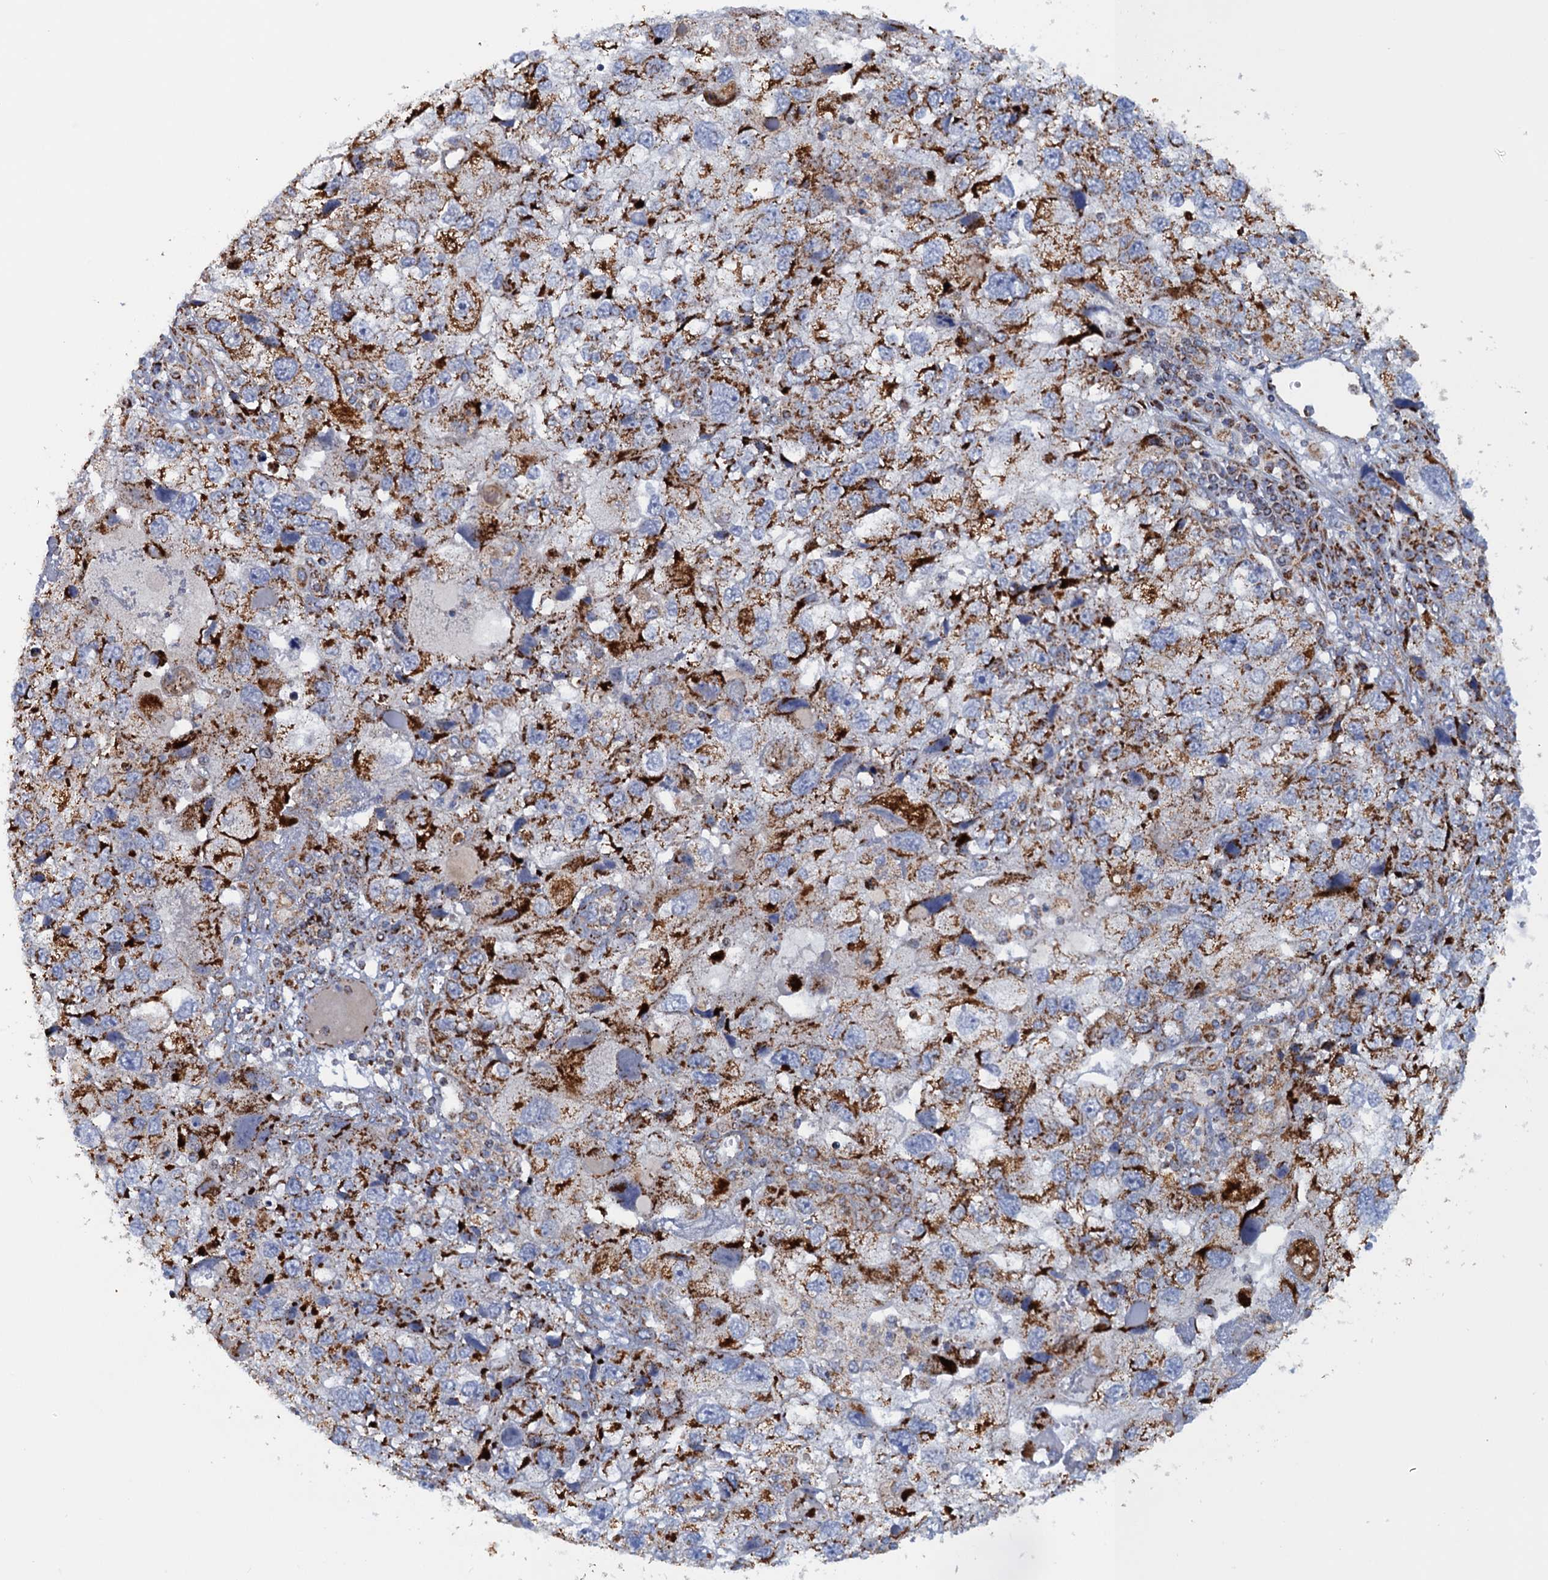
{"staining": {"intensity": "strong", "quantity": ">75%", "location": "cytoplasmic/membranous"}, "tissue": "endometrial cancer", "cell_type": "Tumor cells", "image_type": "cancer", "snomed": [{"axis": "morphology", "description": "Adenocarcinoma, NOS"}, {"axis": "topography", "description": "Endometrium"}], "caption": "Immunohistochemical staining of adenocarcinoma (endometrial) shows strong cytoplasmic/membranous protein expression in approximately >75% of tumor cells.", "gene": "GTPBP3", "patient": {"sex": "female", "age": 49}}